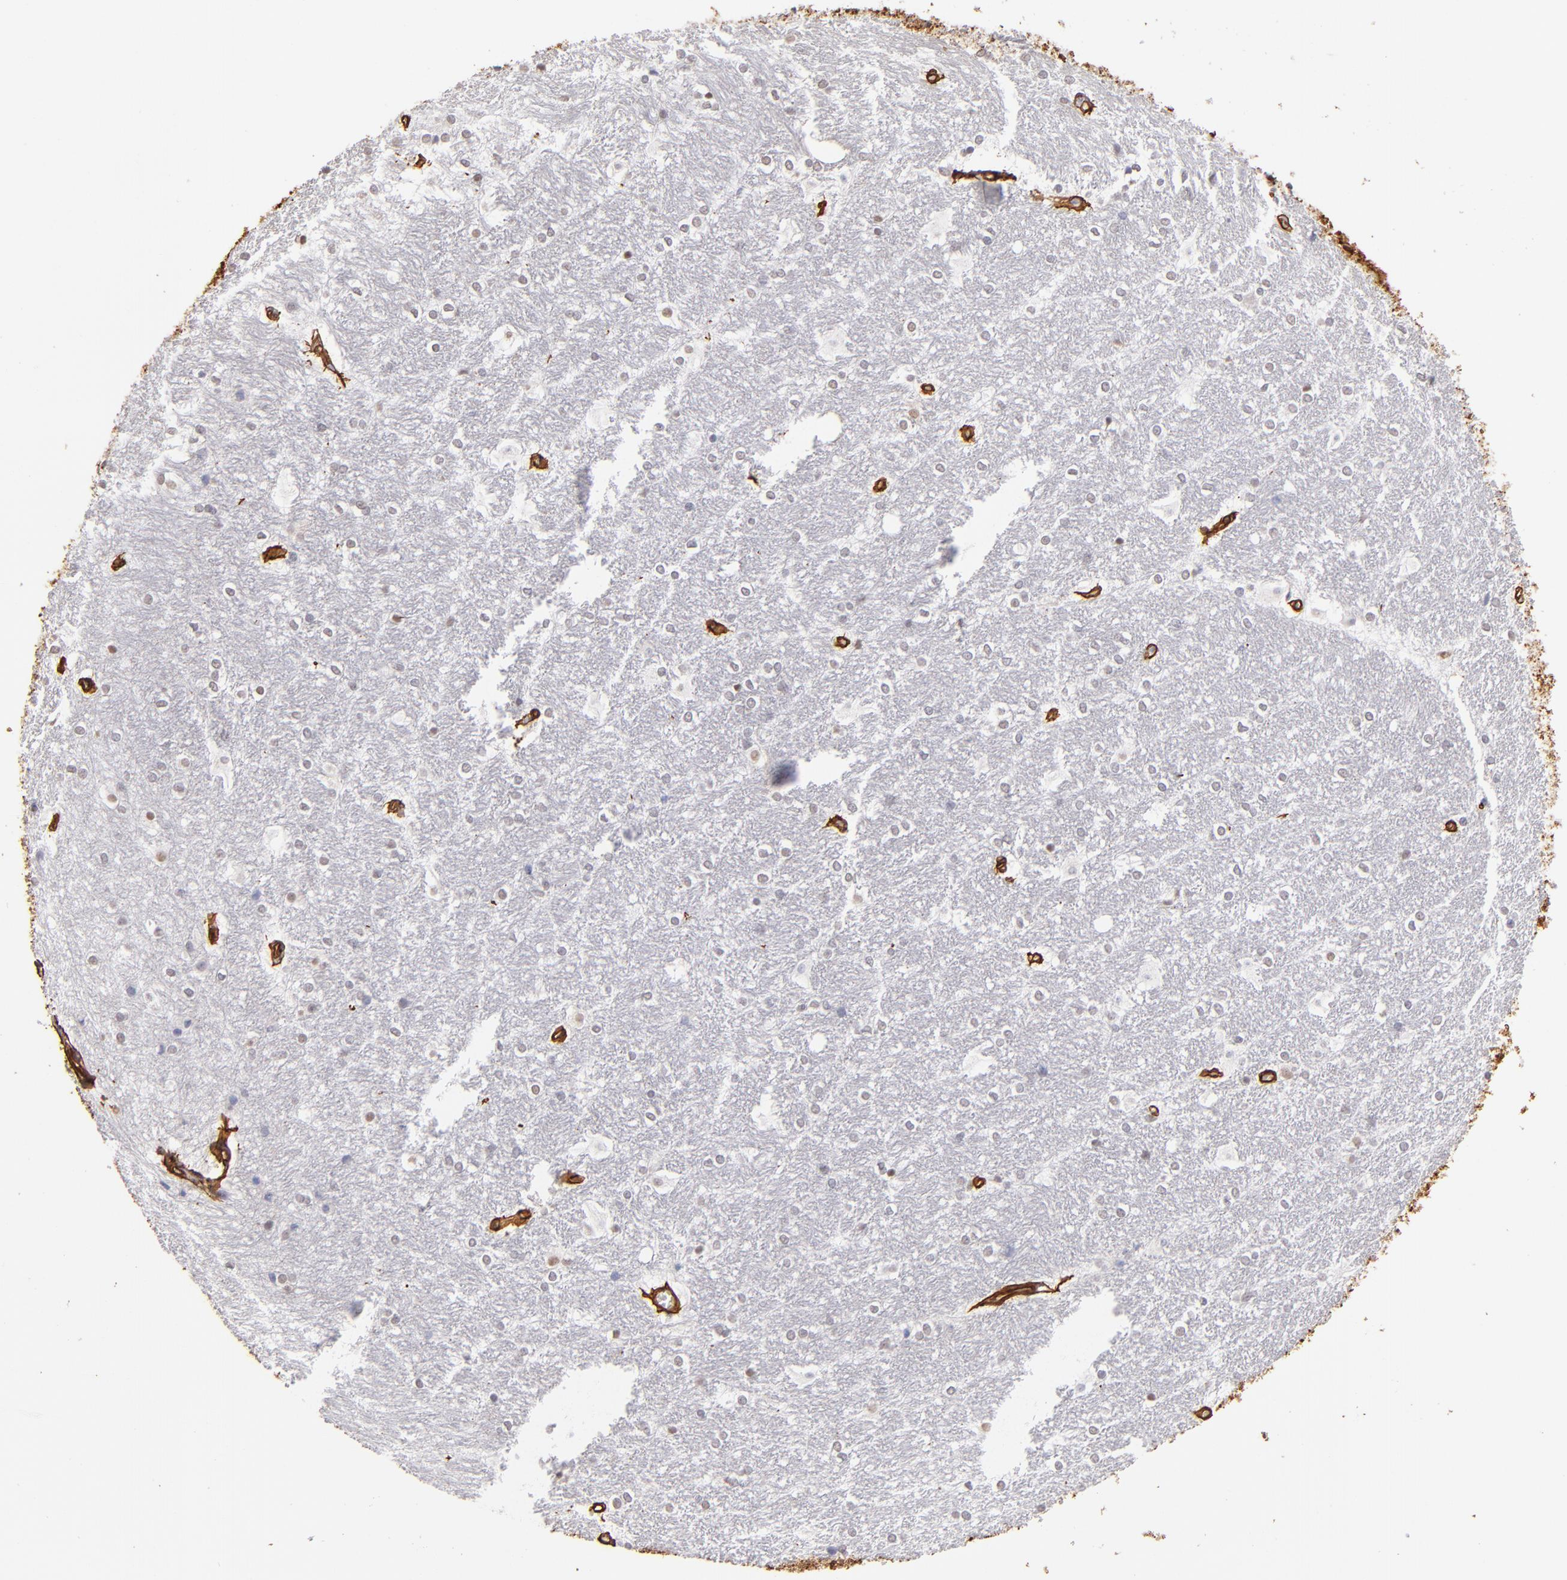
{"staining": {"intensity": "weak", "quantity": "25%-75%", "location": "nuclear"}, "tissue": "hippocampus", "cell_type": "Glial cells", "image_type": "normal", "snomed": [{"axis": "morphology", "description": "Normal tissue, NOS"}, {"axis": "topography", "description": "Hippocampus"}], "caption": "Glial cells reveal weak nuclear staining in about 25%-75% of cells in benign hippocampus.", "gene": "LAMC1", "patient": {"sex": "female", "age": 19}}